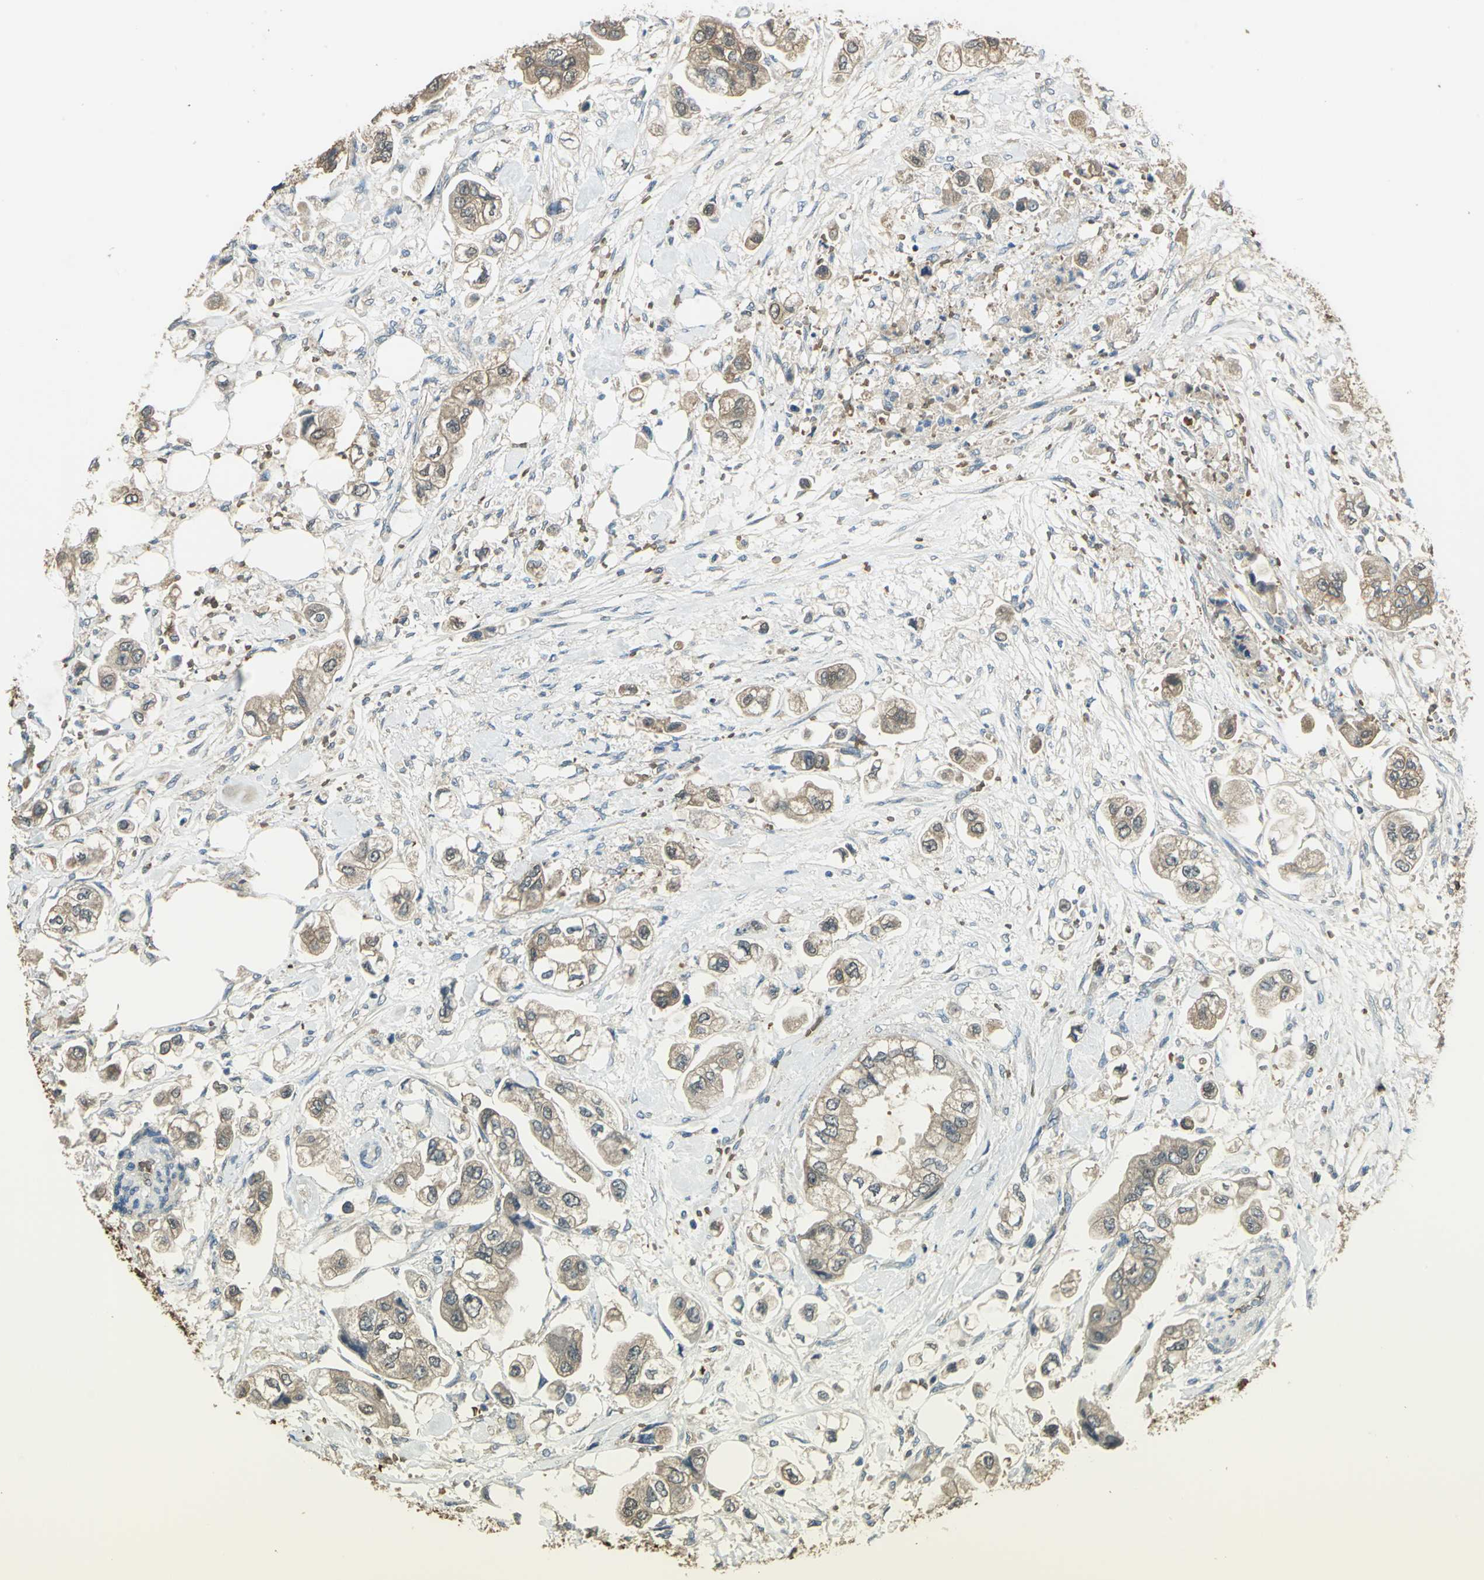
{"staining": {"intensity": "weak", "quantity": ">75%", "location": "cytoplasmic/membranous"}, "tissue": "stomach cancer", "cell_type": "Tumor cells", "image_type": "cancer", "snomed": [{"axis": "morphology", "description": "Adenocarcinoma, NOS"}, {"axis": "topography", "description": "Stomach"}], "caption": "Immunohistochemistry (IHC) (DAB (3,3'-diaminobenzidine)) staining of adenocarcinoma (stomach) reveals weak cytoplasmic/membranous protein positivity in about >75% of tumor cells. The staining is performed using DAB brown chromogen to label protein expression. The nuclei are counter-stained blue using hematoxylin.", "gene": "DDAH1", "patient": {"sex": "male", "age": 62}}